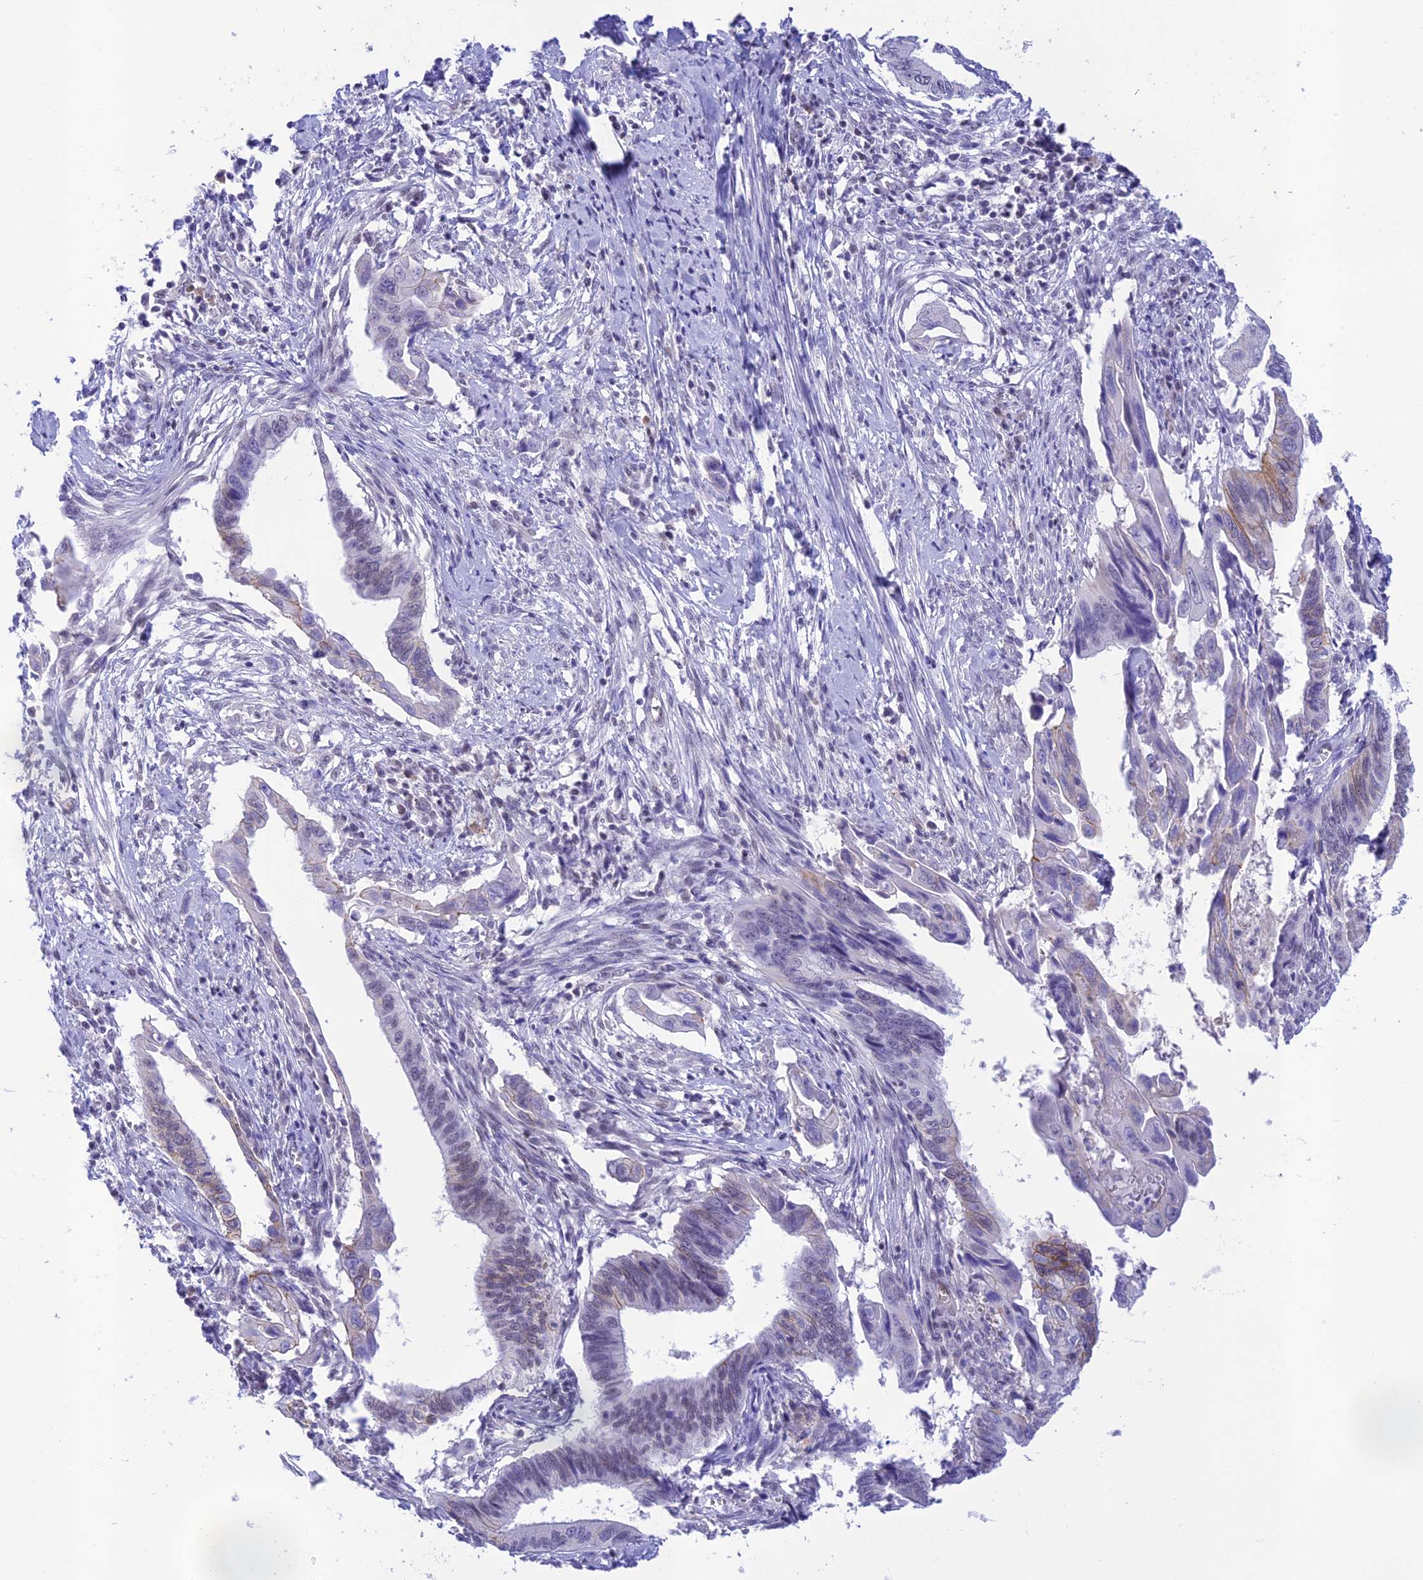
{"staining": {"intensity": "moderate", "quantity": "<25%", "location": "cytoplasmic/membranous"}, "tissue": "cervical cancer", "cell_type": "Tumor cells", "image_type": "cancer", "snomed": [{"axis": "morphology", "description": "Adenocarcinoma, NOS"}, {"axis": "topography", "description": "Cervix"}], "caption": "Protein staining by immunohistochemistry (IHC) shows moderate cytoplasmic/membranous staining in about <25% of tumor cells in cervical adenocarcinoma.", "gene": "THAP11", "patient": {"sex": "female", "age": 42}}